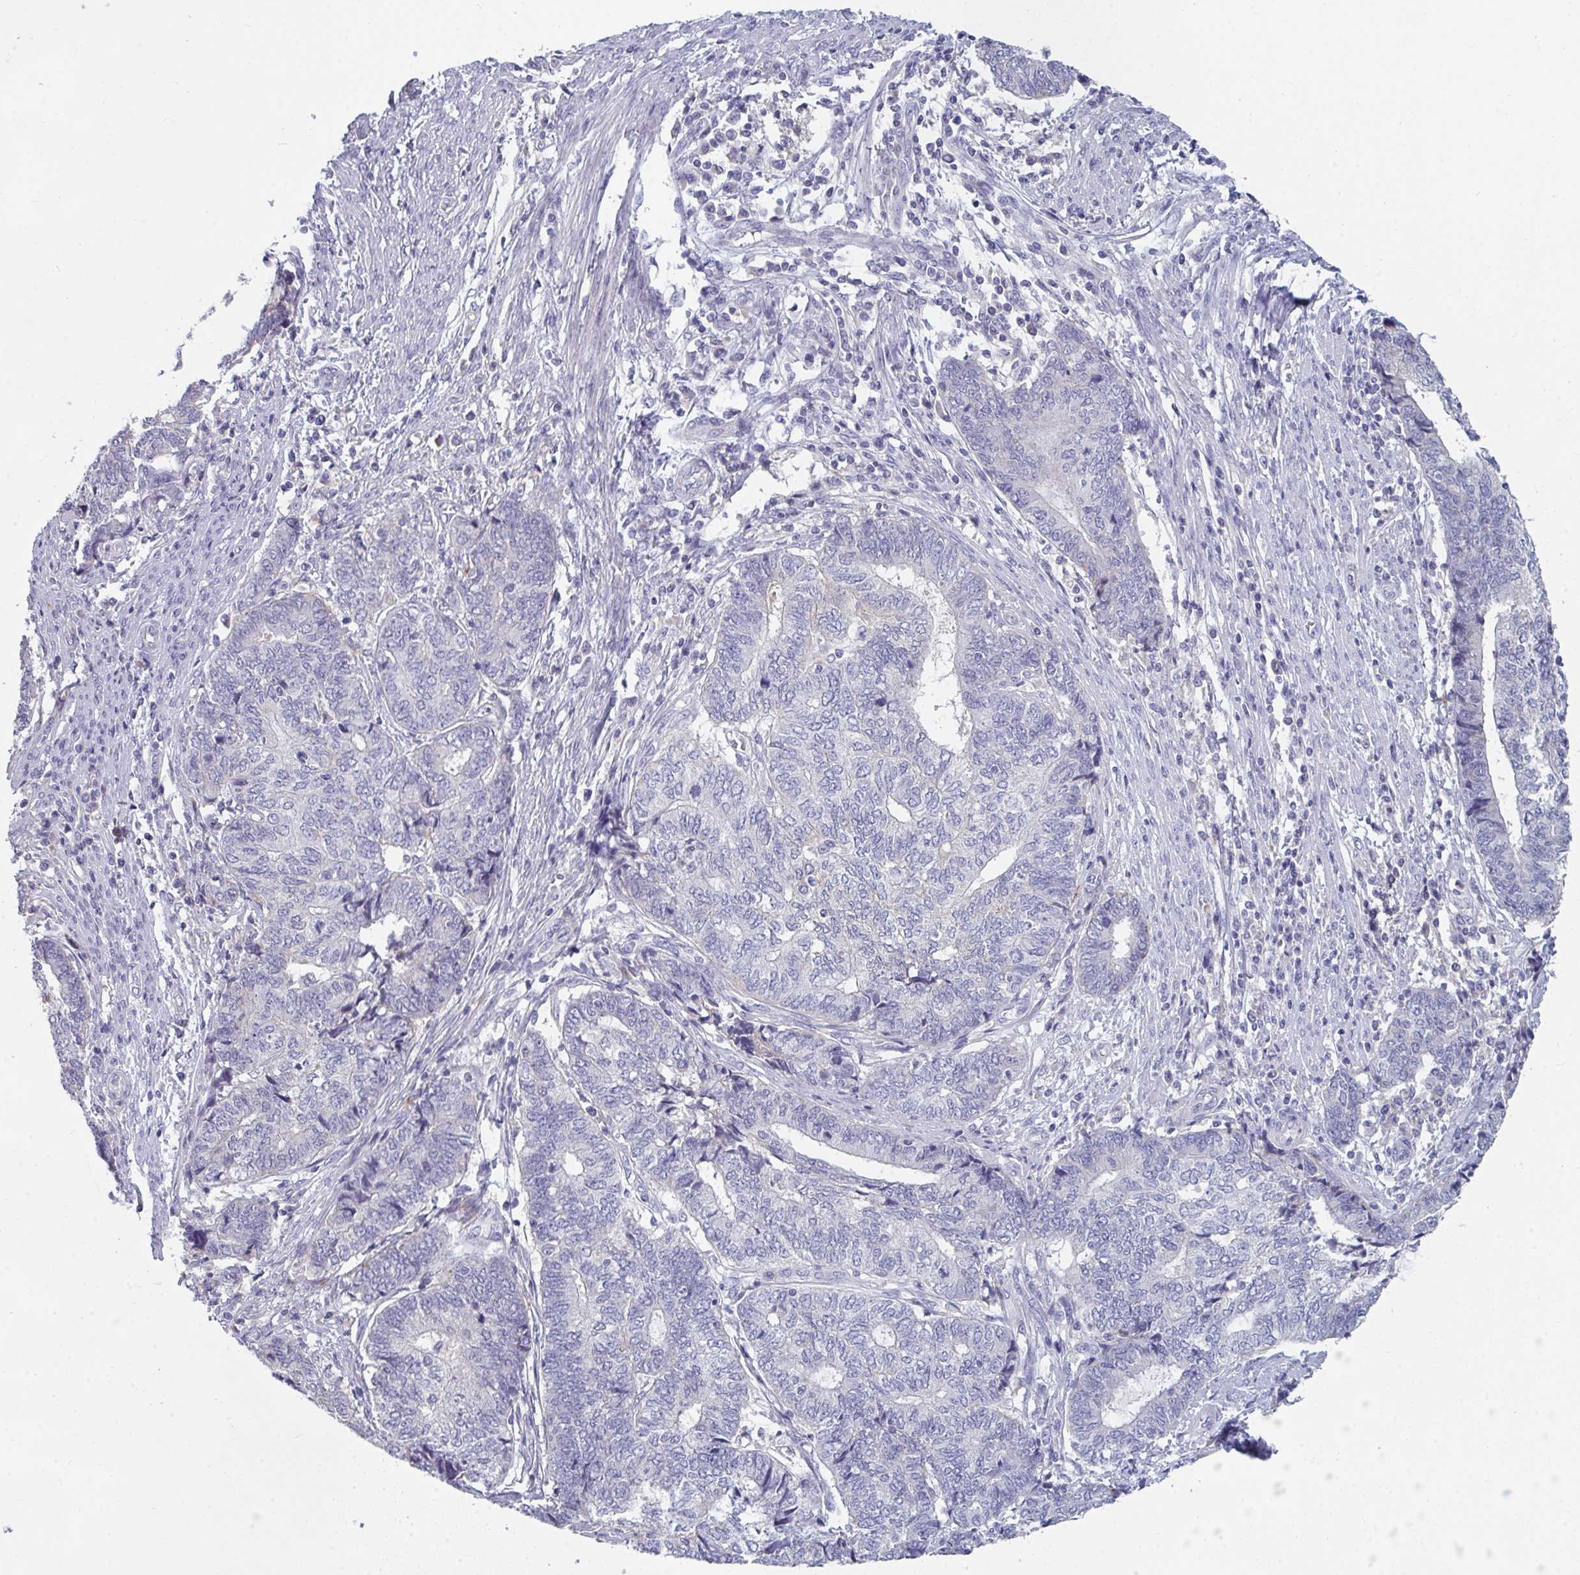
{"staining": {"intensity": "negative", "quantity": "none", "location": "none"}, "tissue": "endometrial cancer", "cell_type": "Tumor cells", "image_type": "cancer", "snomed": [{"axis": "morphology", "description": "Adenocarcinoma, NOS"}, {"axis": "topography", "description": "Uterus"}, {"axis": "topography", "description": "Endometrium"}], "caption": "This is an immunohistochemistry photomicrograph of endometrial cancer. There is no staining in tumor cells.", "gene": "HGFAC", "patient": {"sex": "female", "age": 70}}